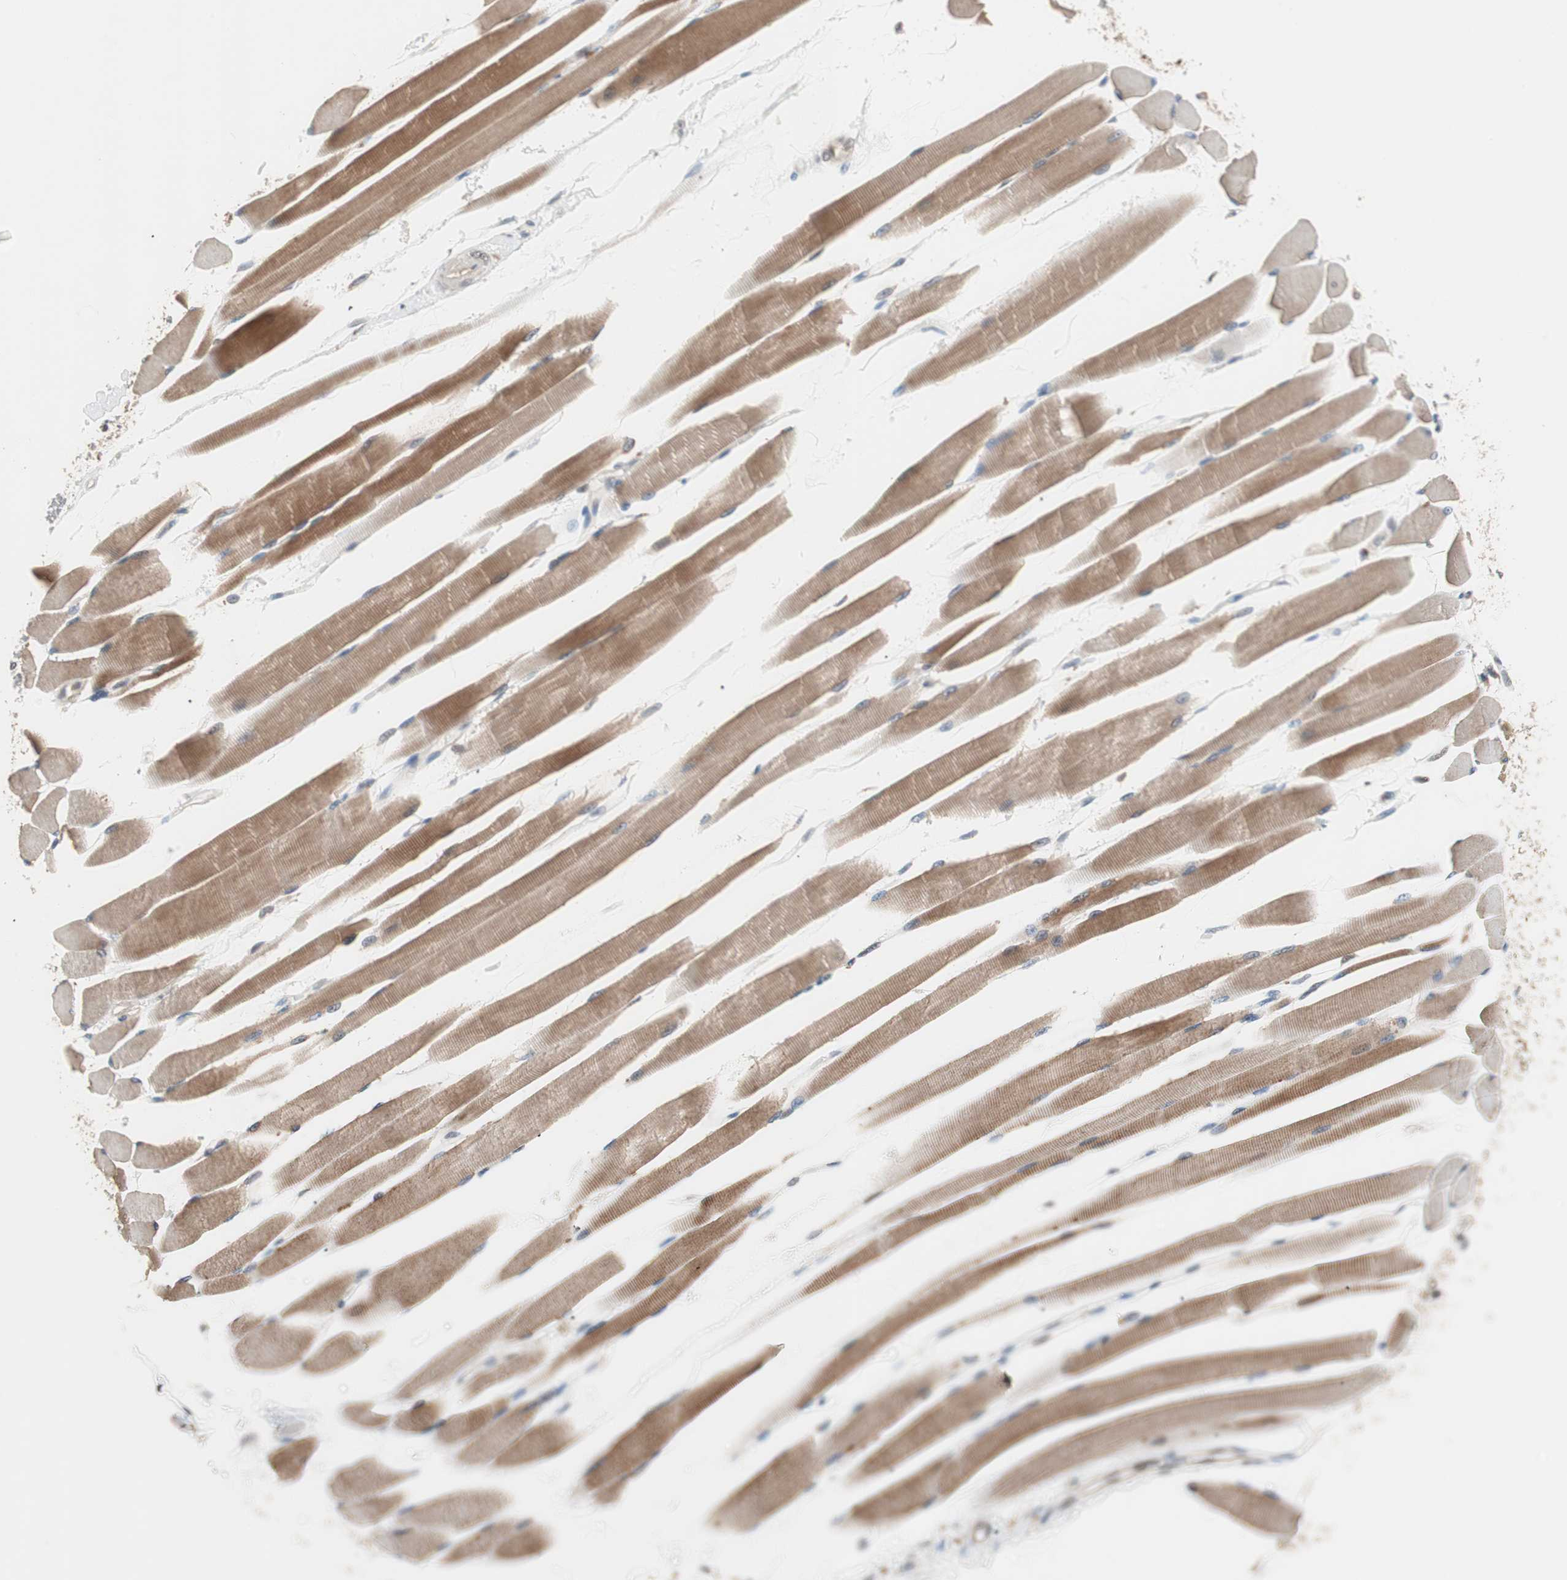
{"staining": {"intensity": "moderate", "quantity": ">75%", "location": "cytoplasmic/membranous"}, "tissue": "skeletal muscle", "cell_type": "Myocytes", "image_type": "normal", "snomed": [{"axis": "morphology", "description": "Normal tissue, NOS"}, {"axis": "topography", "description": "Skeletal muscle"}, {"axis": "topography", "description": "Peripheral nerve tissue"}], "caption": "About >75% of myocytes in normal human skeletal muscle reveal moderate cytoplasmic/membranous protein staining as visualized by brown immunohistochemical staining.", "gene": "GART", "patient": {"sex": "female", "age": 84}}